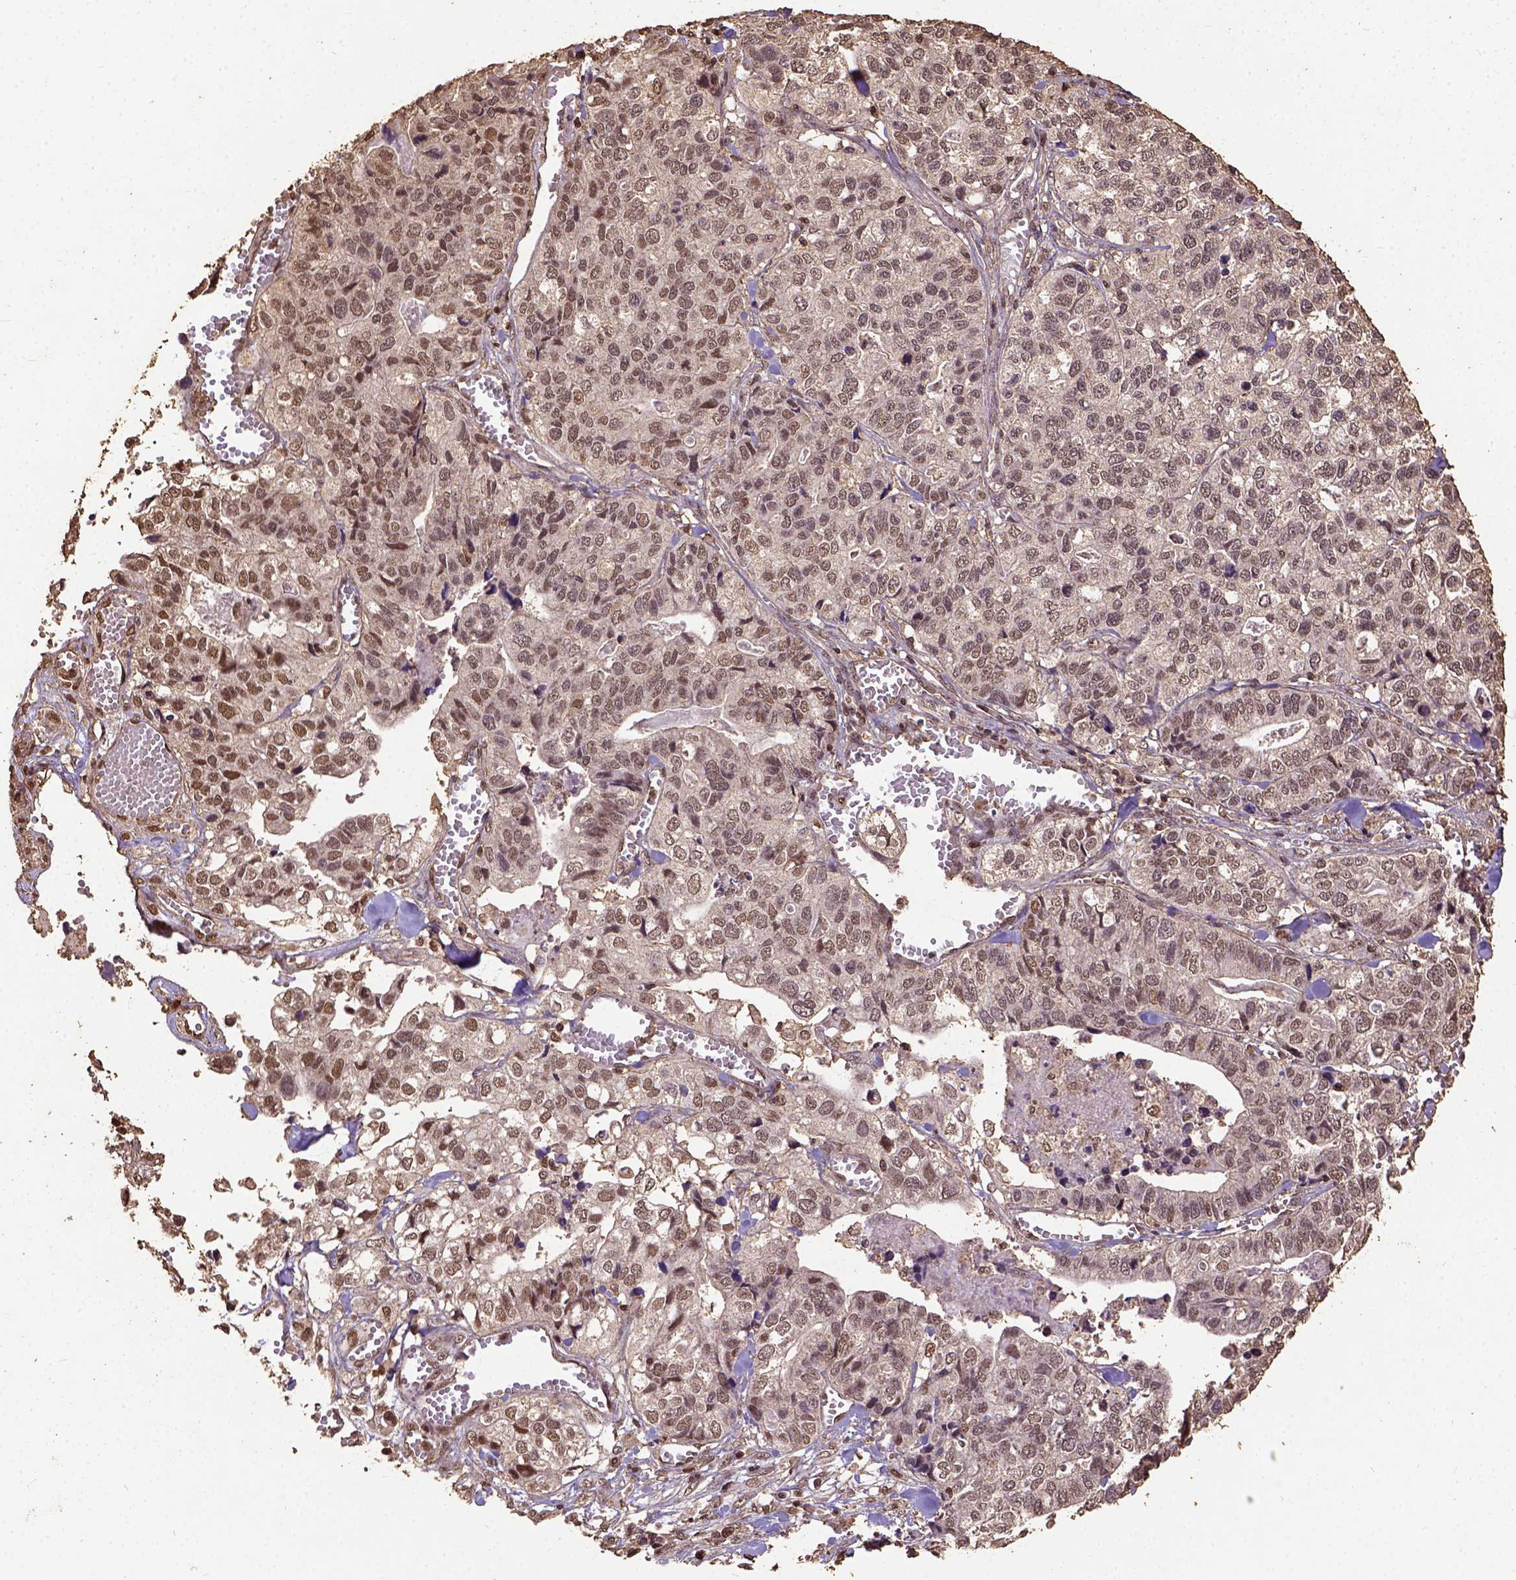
{"staining": {"intensity": "weak", "quantity": "25%-75%", "location": "nuclear"}, "tissue": "stomach cancer", "cell_type": "Tumor cells", "image_type": "cancer", "snomed": [{"axis": "morphology", "description": "Adenocarcinoma, NOS"}, {"axis": "topography", "description": "Stomach, upper"}], "caption": "A histopathology image of stomach adenocarcinoma stained for a protein exhibits weak nuclear brown staining in tumor cells. (brown staining indicates protein expression, while blue staining denotes nuclei).", "gene": "NACC1", "patient": {"sex": "female", "age": 67}}